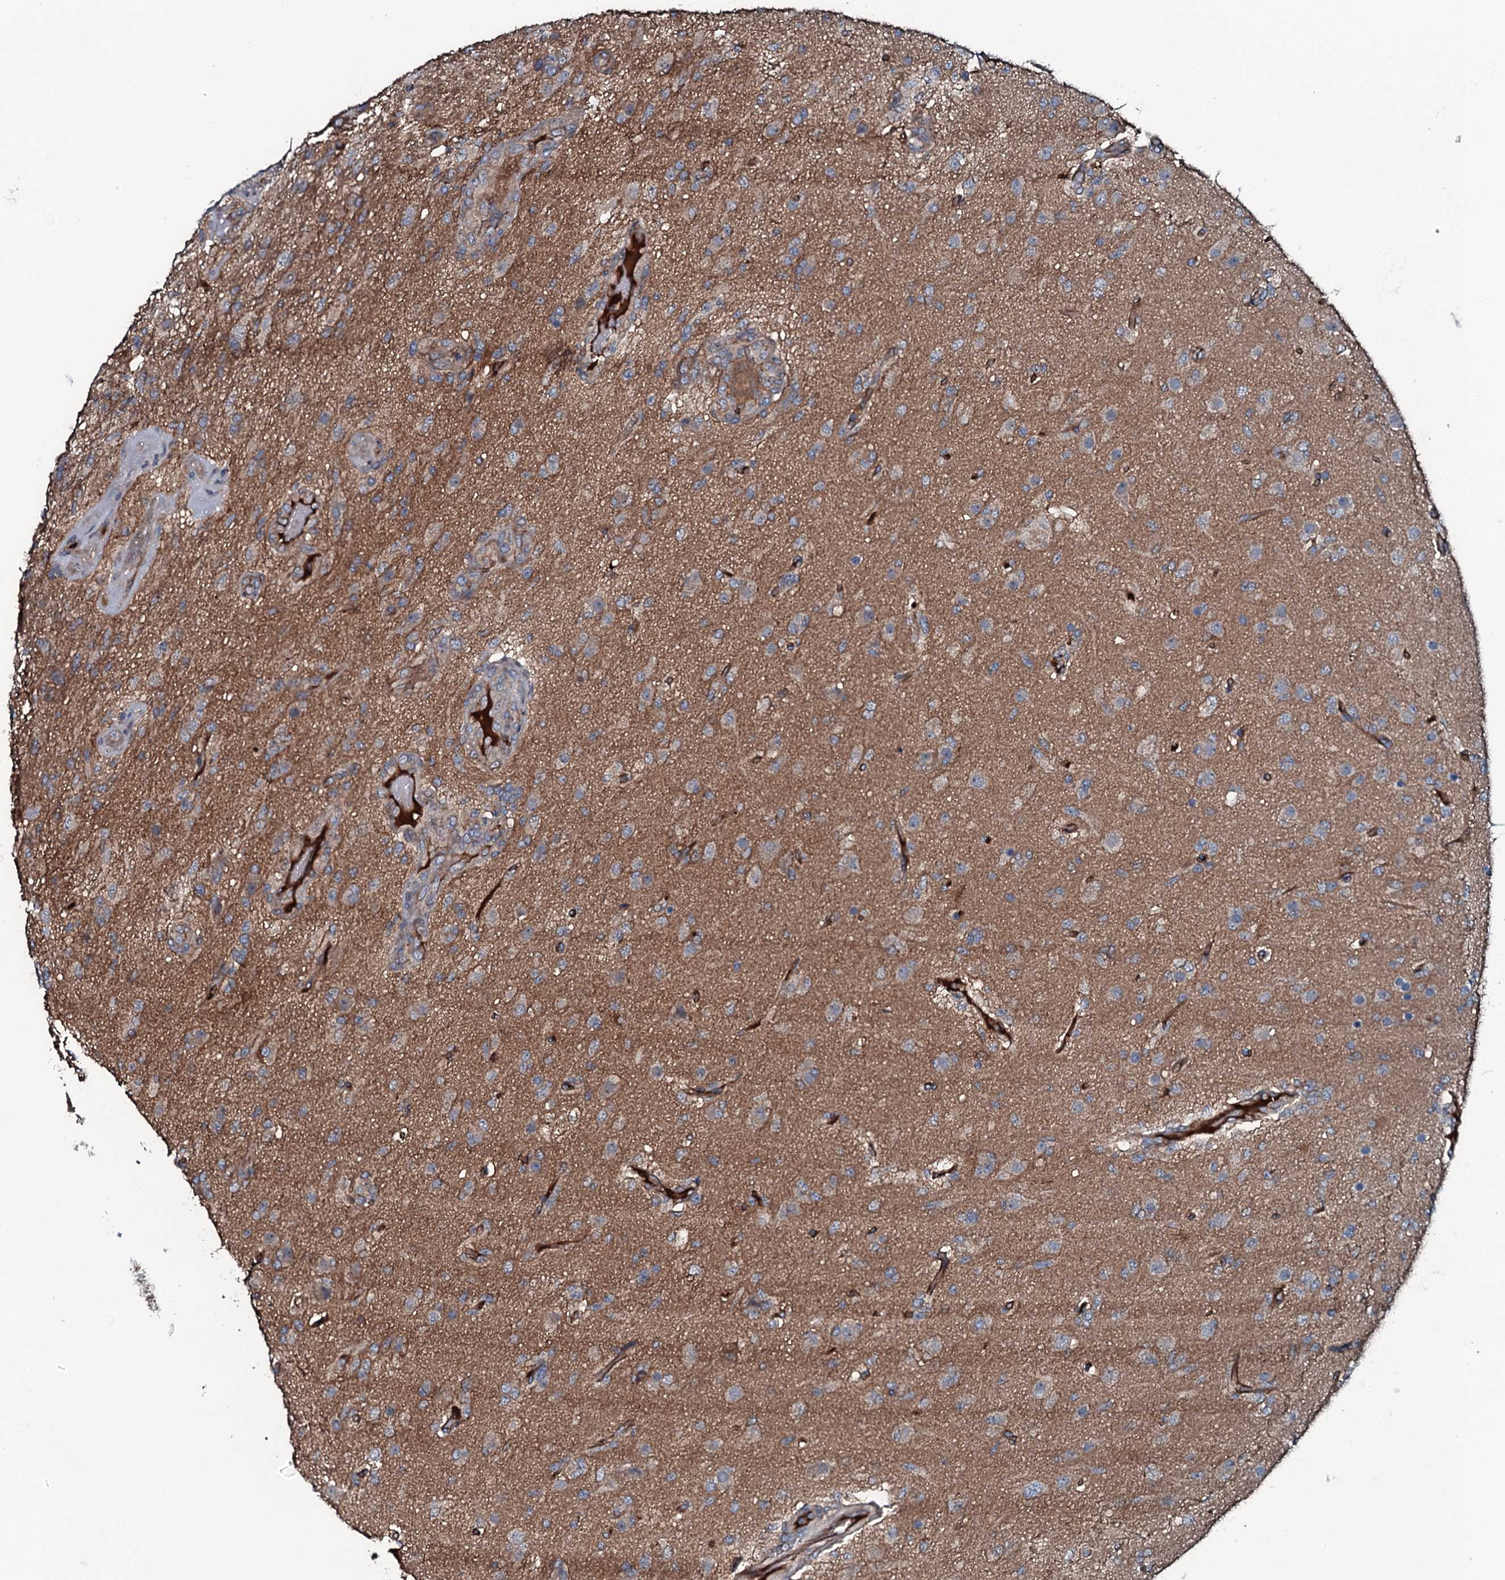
{"staining": {"intensity": "negative", "quantity": "none", "location": "none"}, "tissue": "glioma", "cell_type": "Tumor cells", "image_type": "cancer", "snomed": [{"axis": "morphology", "description": "Glioma, malignant, High grade"}, {"axis": "topography", "description": "Brain"}], "caption": "High power microscopy image of an immunohistochemistry histopathology image of high-grade glioma (malignant), revealing no significant staining in tumor cells.", "gene": "TRIM7", "patient": {"sex": "female", "age": 74}}